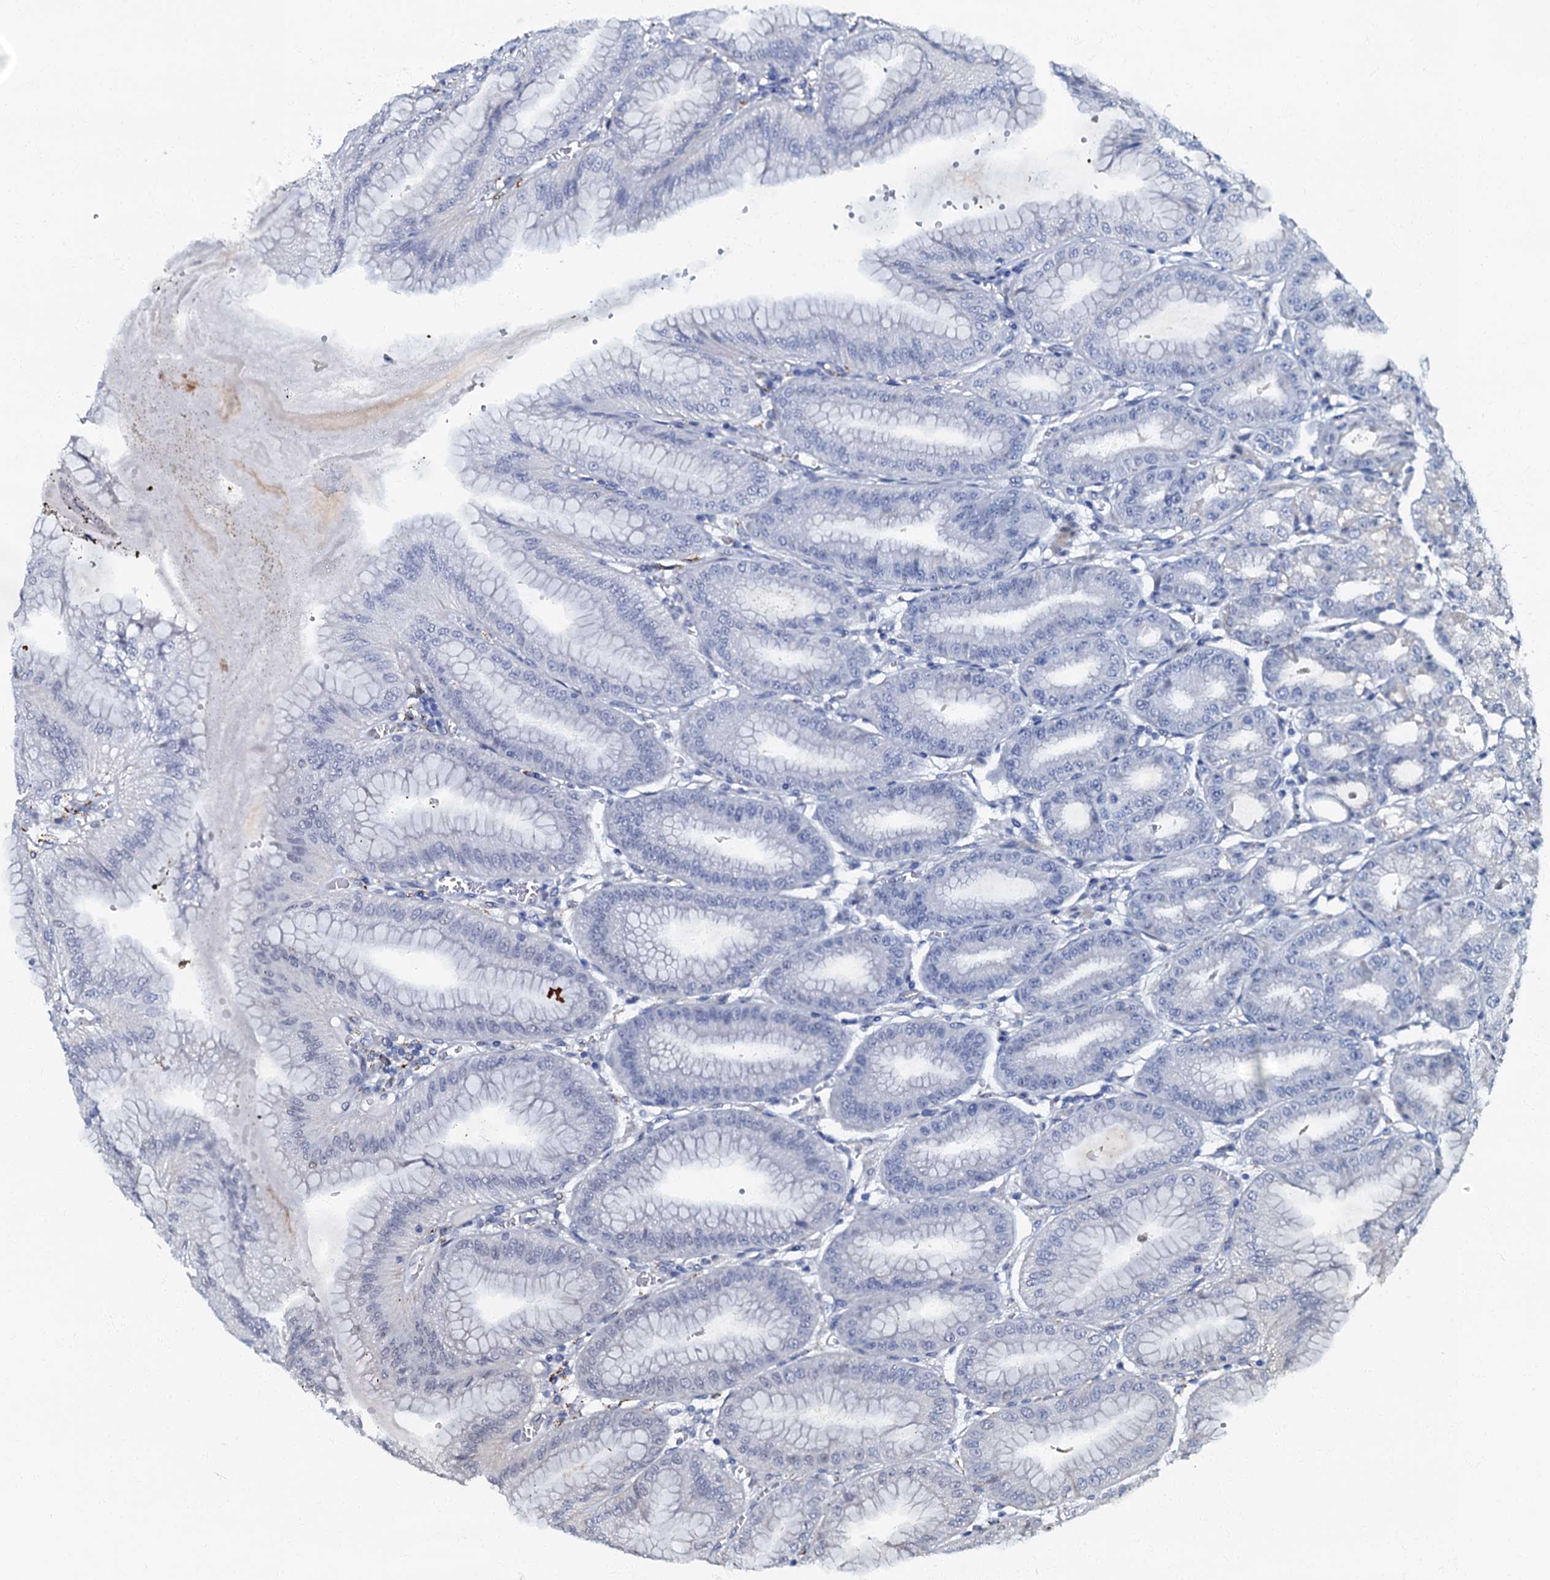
{"staining": {"intensity": "moderate", "quantity": "<25%", "location": "cytoplasmic/membranous"}, "tissue": "stomach", "cell_type": "Glandular cells", "image_type": "normal", "snomed": [{"axis": "morphology", "description": "Normal tissue, NOS"}, {"axis": "topography", "description": "Stomach, lower"}], "caption": "Protein expression analysis of unremarkable human stomach reveals moderate cytoplasmic/membranous expression in about <25% of glandular cells.", "gene": "OLAH", "patient": {"sex": "male", "age": 71}}